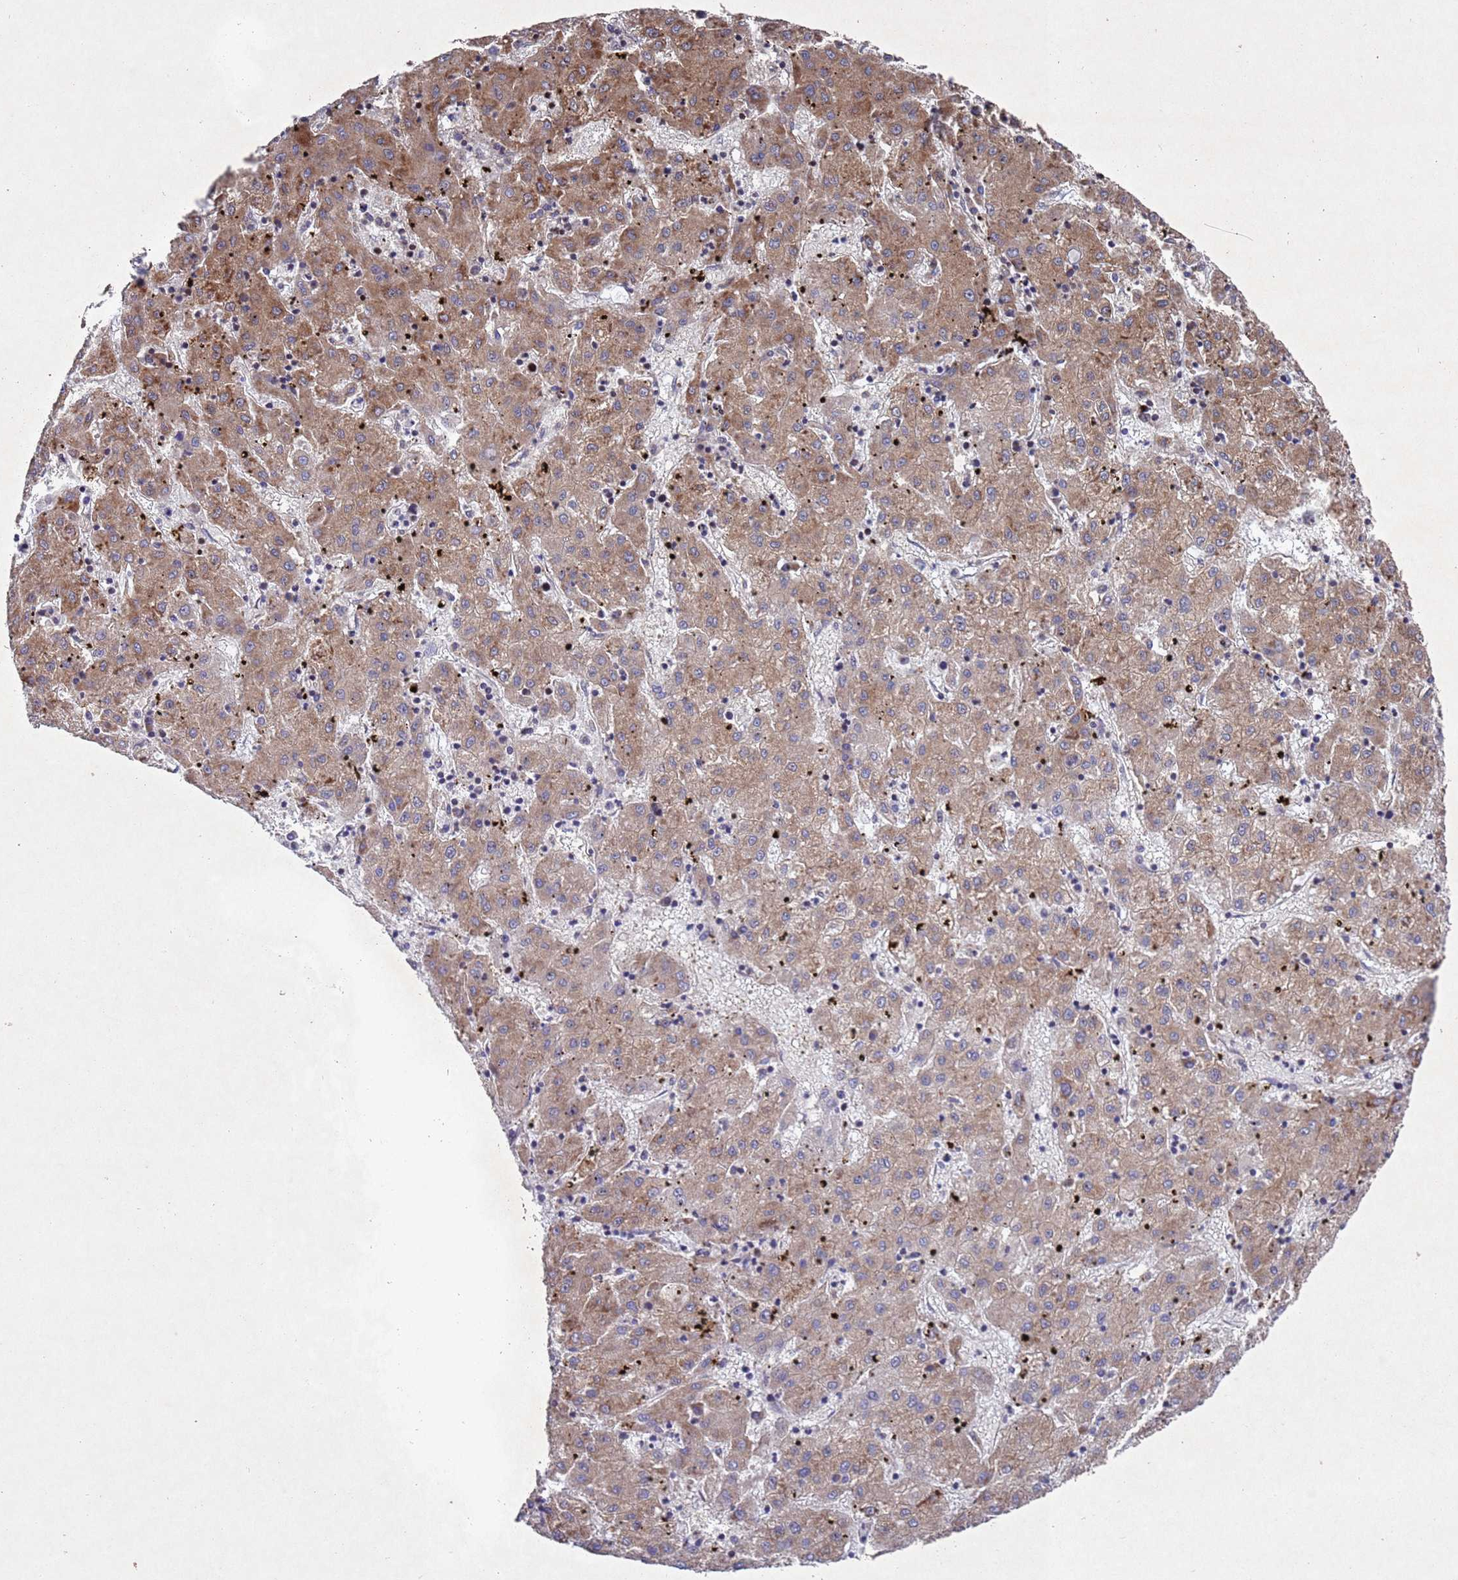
{"staining": {"intensity": "moderate", "quantity": ">75%", "location": "cytoplasmic/membranous"}, "tissue": "liver cancer", "cell_type": "Tumor cells", "image_type": "cancer", "snomed": [{"axis": "morphology", "description": "Carcinoma, Hepatocellular, NOS"}, {"axis": "topography", "description": "Liver"}], "caption": "The image exhibits immunohistochemical staining of liver cancer (hepatocellular carcinoma). There is moderate cytoplasmic/membranous staining is present in approximately >75% of tumor cells. (DAB IHC, brown staining for protein, blue staining for nuclei).", "gene": "TBK1", "patient": {"sex": "male", "age": 72}}